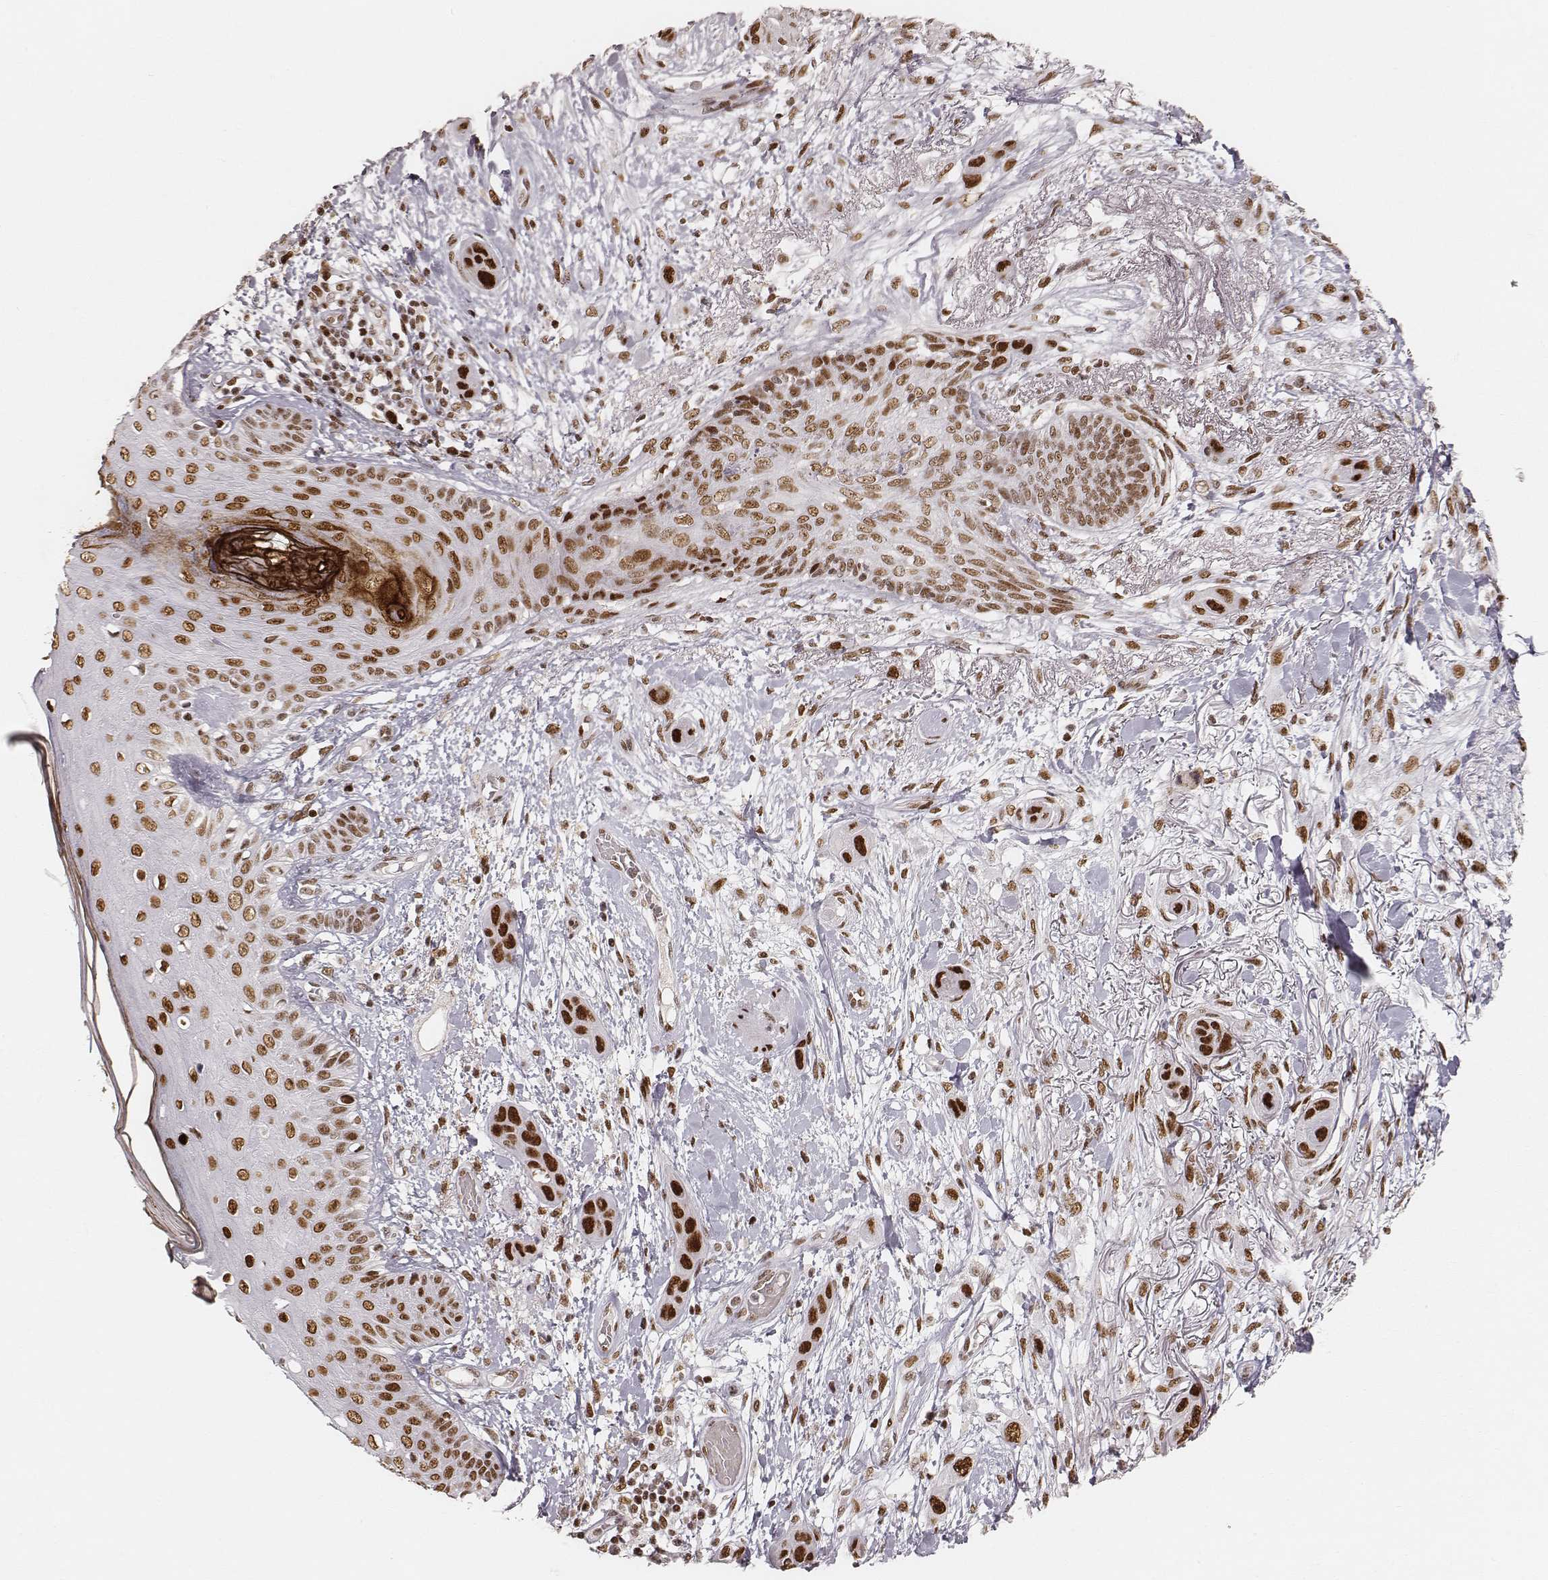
{"staining": {"intensity": "strong", "quantity": ">75%", "location": "nuclear"}, "tissue": "skin cancer", "cell_type": "Tumor cells", "image_type": "cancer", "snomed": [{"axis": "morphology", "description": "Squamous cell carcinoma, NOS"}, {"axis": "topography", "description": "Skin"}], "caption": "Skin cancer stained for a protein demonstrates strong nuclear positivity in tumor cells.", "gene": "HNRNPC", "patient": {"sex": "male", "age": 79}}